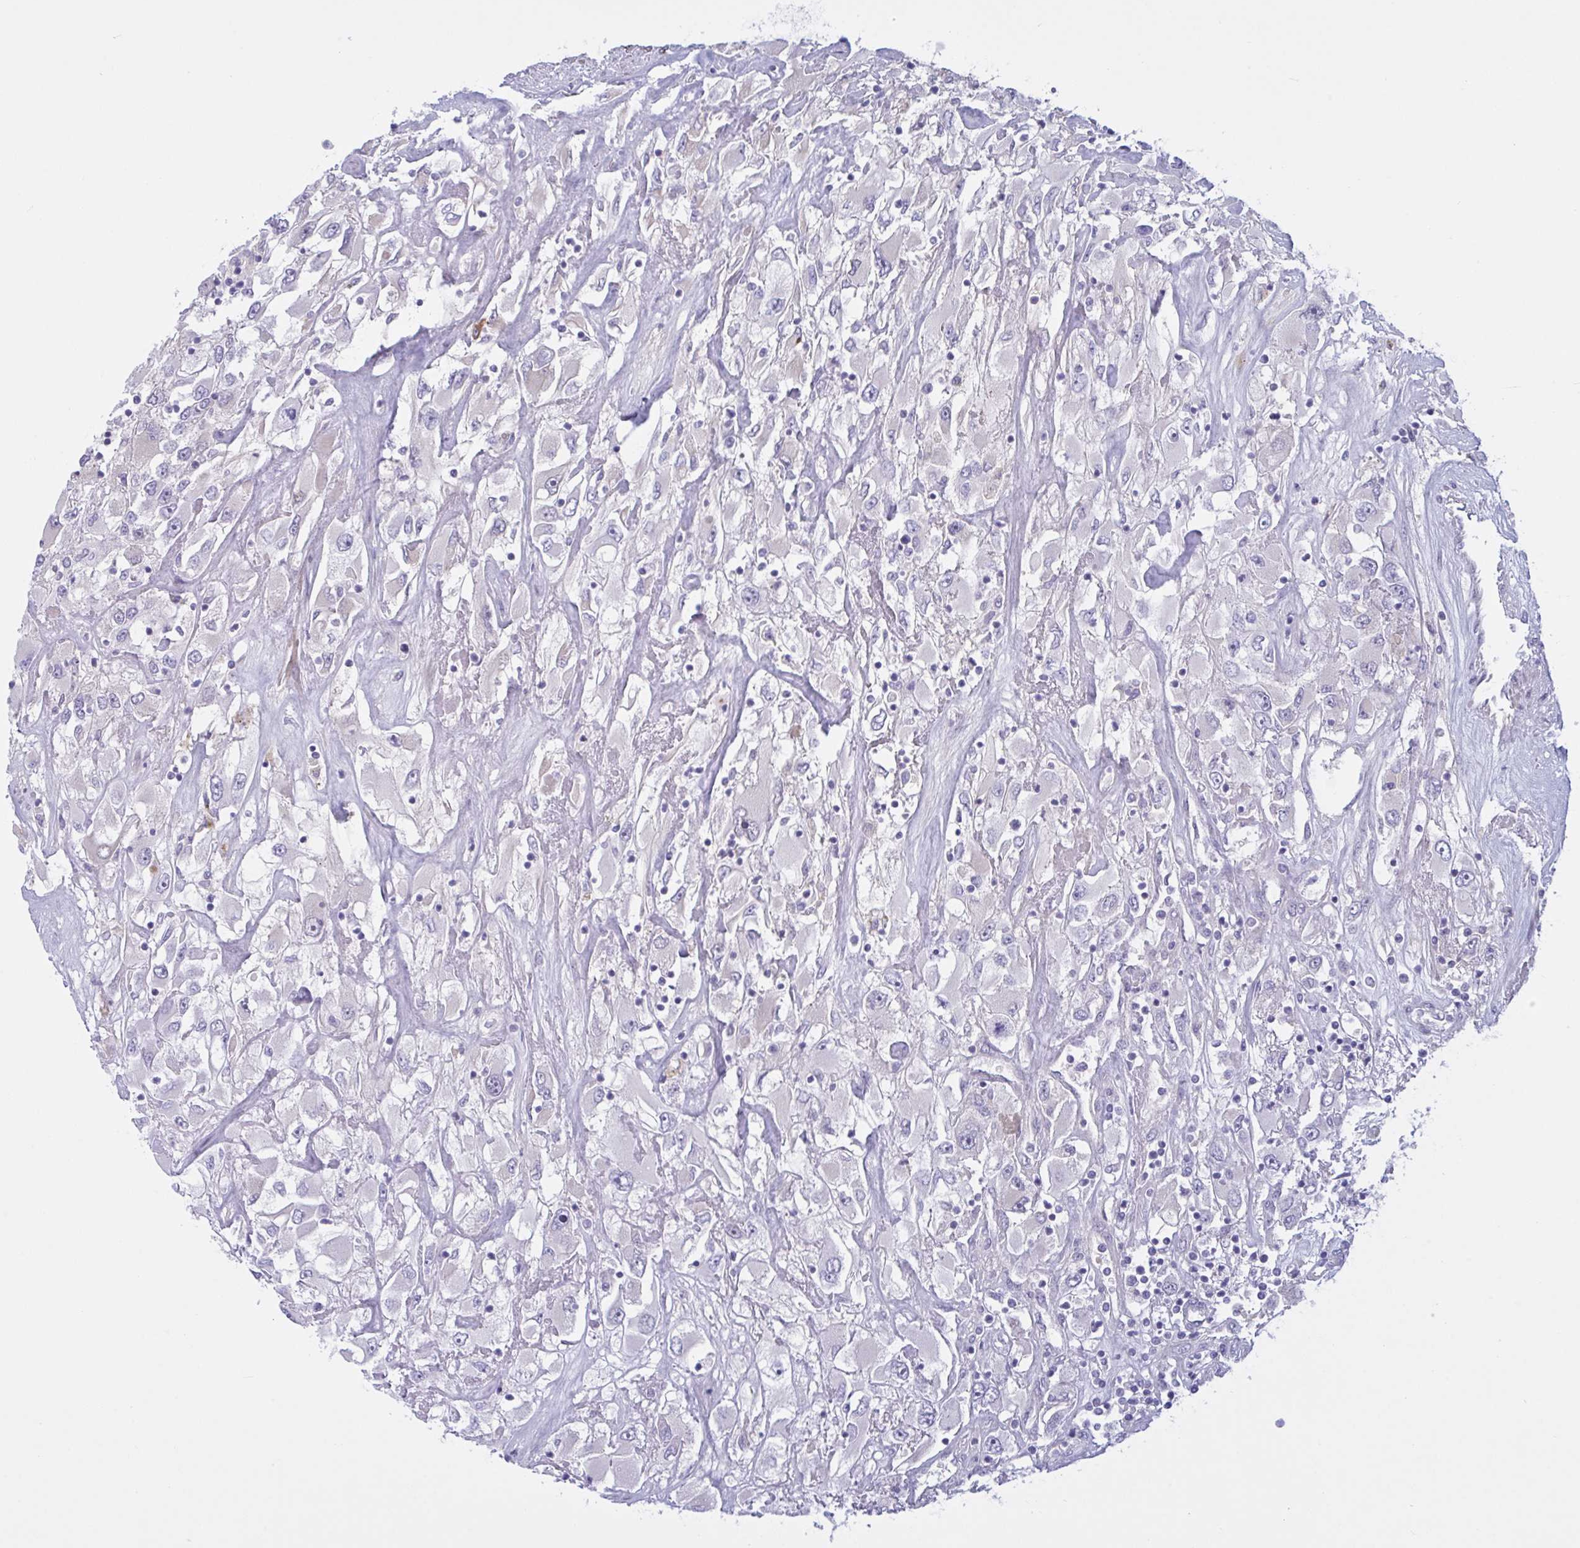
{"staining": {"intensity": "negative", "quantity": "none", "location": "none"}, "tissue": "renal cancer", "cell_type": "Tumor cells", "image_type": "cancer", "snomed": [{"axis": "morphology", "description": "Adenocarcinoma, NOS"}, {"axis": "topography", "description": "Kidney"}], "caption": "High magnification brightfield microscopy of renal adenocarcinoma stained with DAB (brown) and counterstained with hematoxylin (blue): tumor cells show no significant staining.", "gene": "VWC2", "patient": {"sex": "female", "age": 52}}